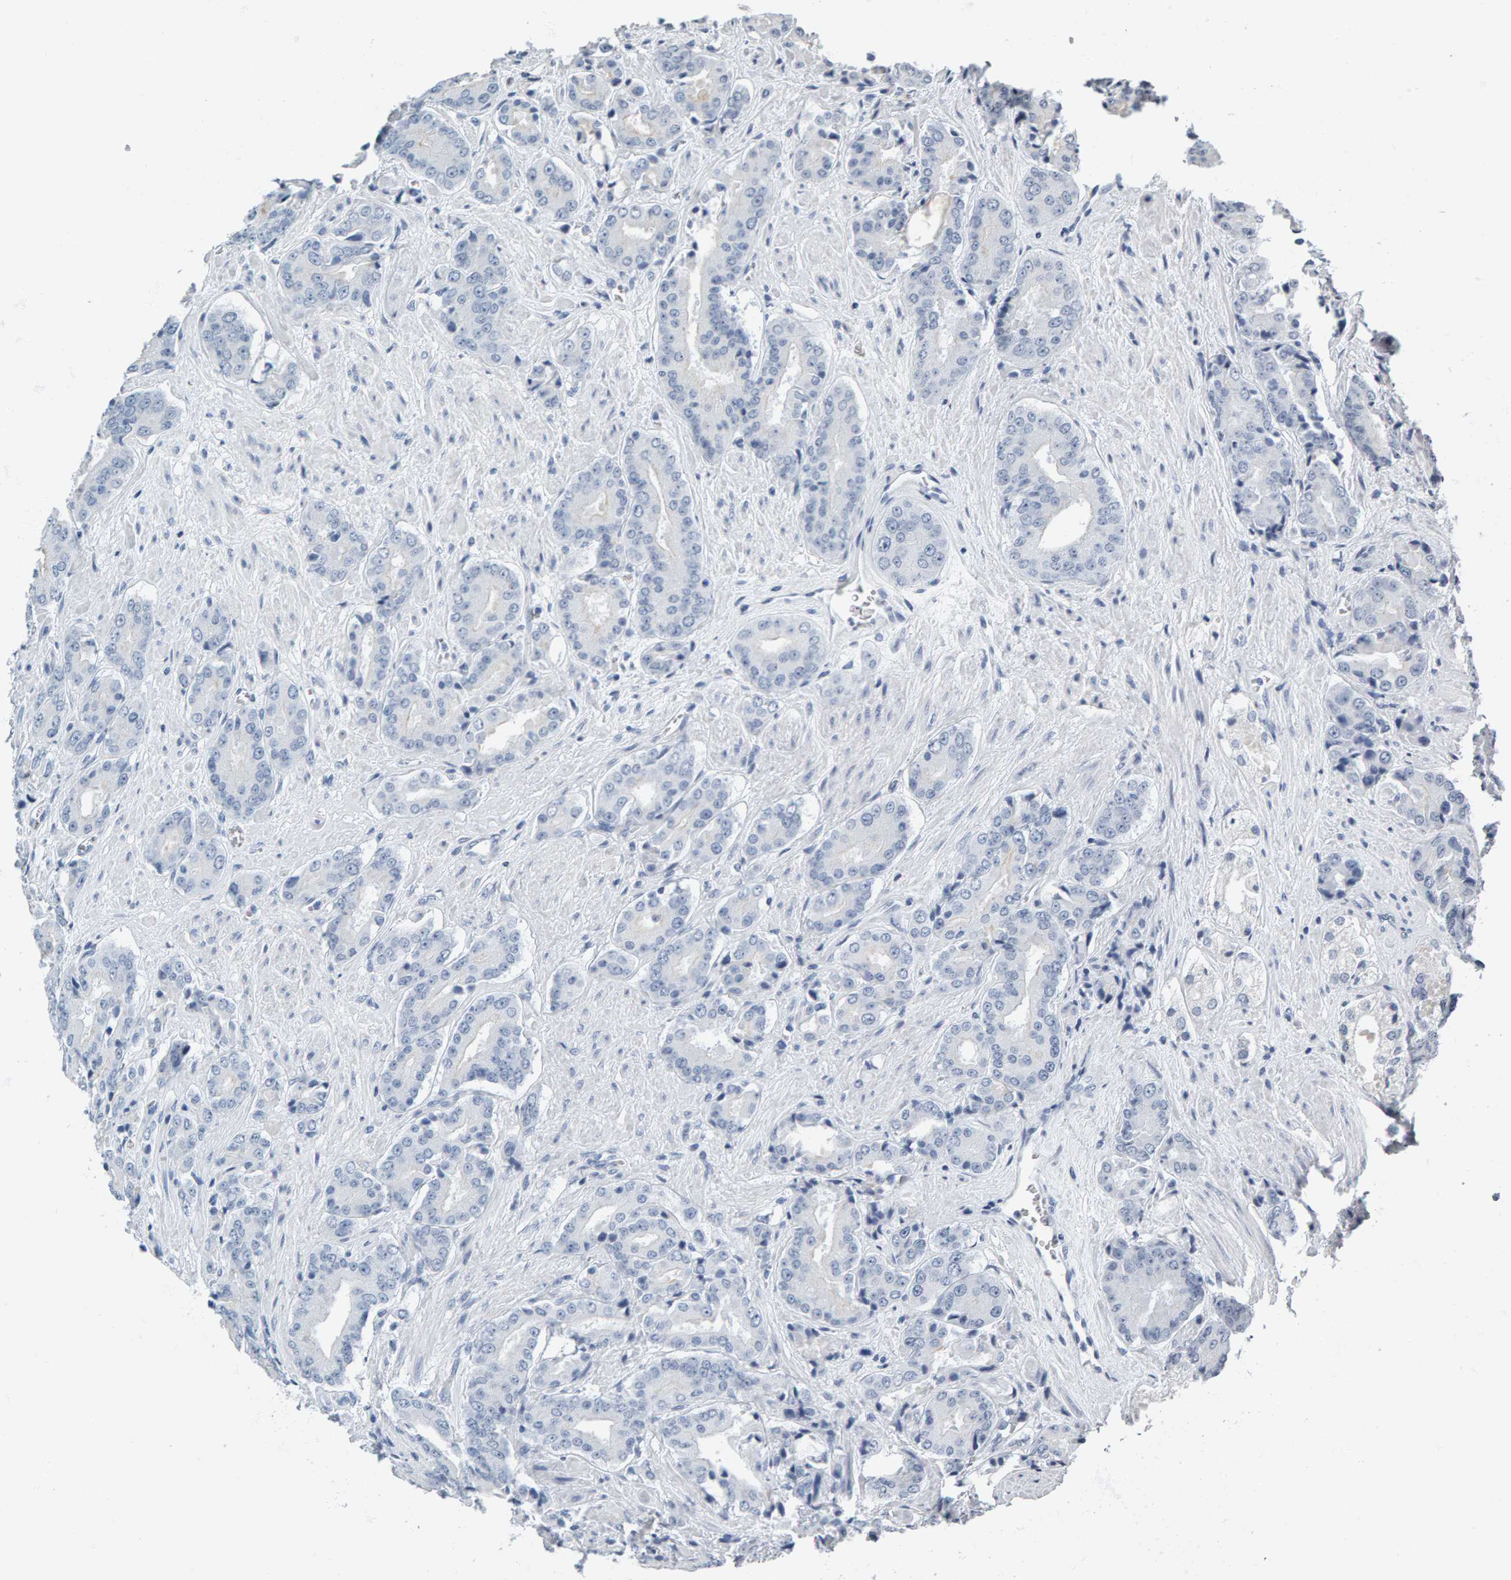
{"staining": {"intensity": "negative", "quantity": "none", "location": "none"}, "tissue": "prostate cancer", "cell_type": "Tumor cells", "image_type": "cancer", "snomed": [{"axis": "morphology", "description": "Adenocarcinoma, High grade"}, {"axis": "topography", "description": "Prostate"}], "caption": "High power microscopy image of an immunohistochemistry image of prostate adenocarcinoma (high-grade), revealing no significant staining in tumor cells.", "gene": "SPACA3", "patient": {"sex": "male", "age": 71}}